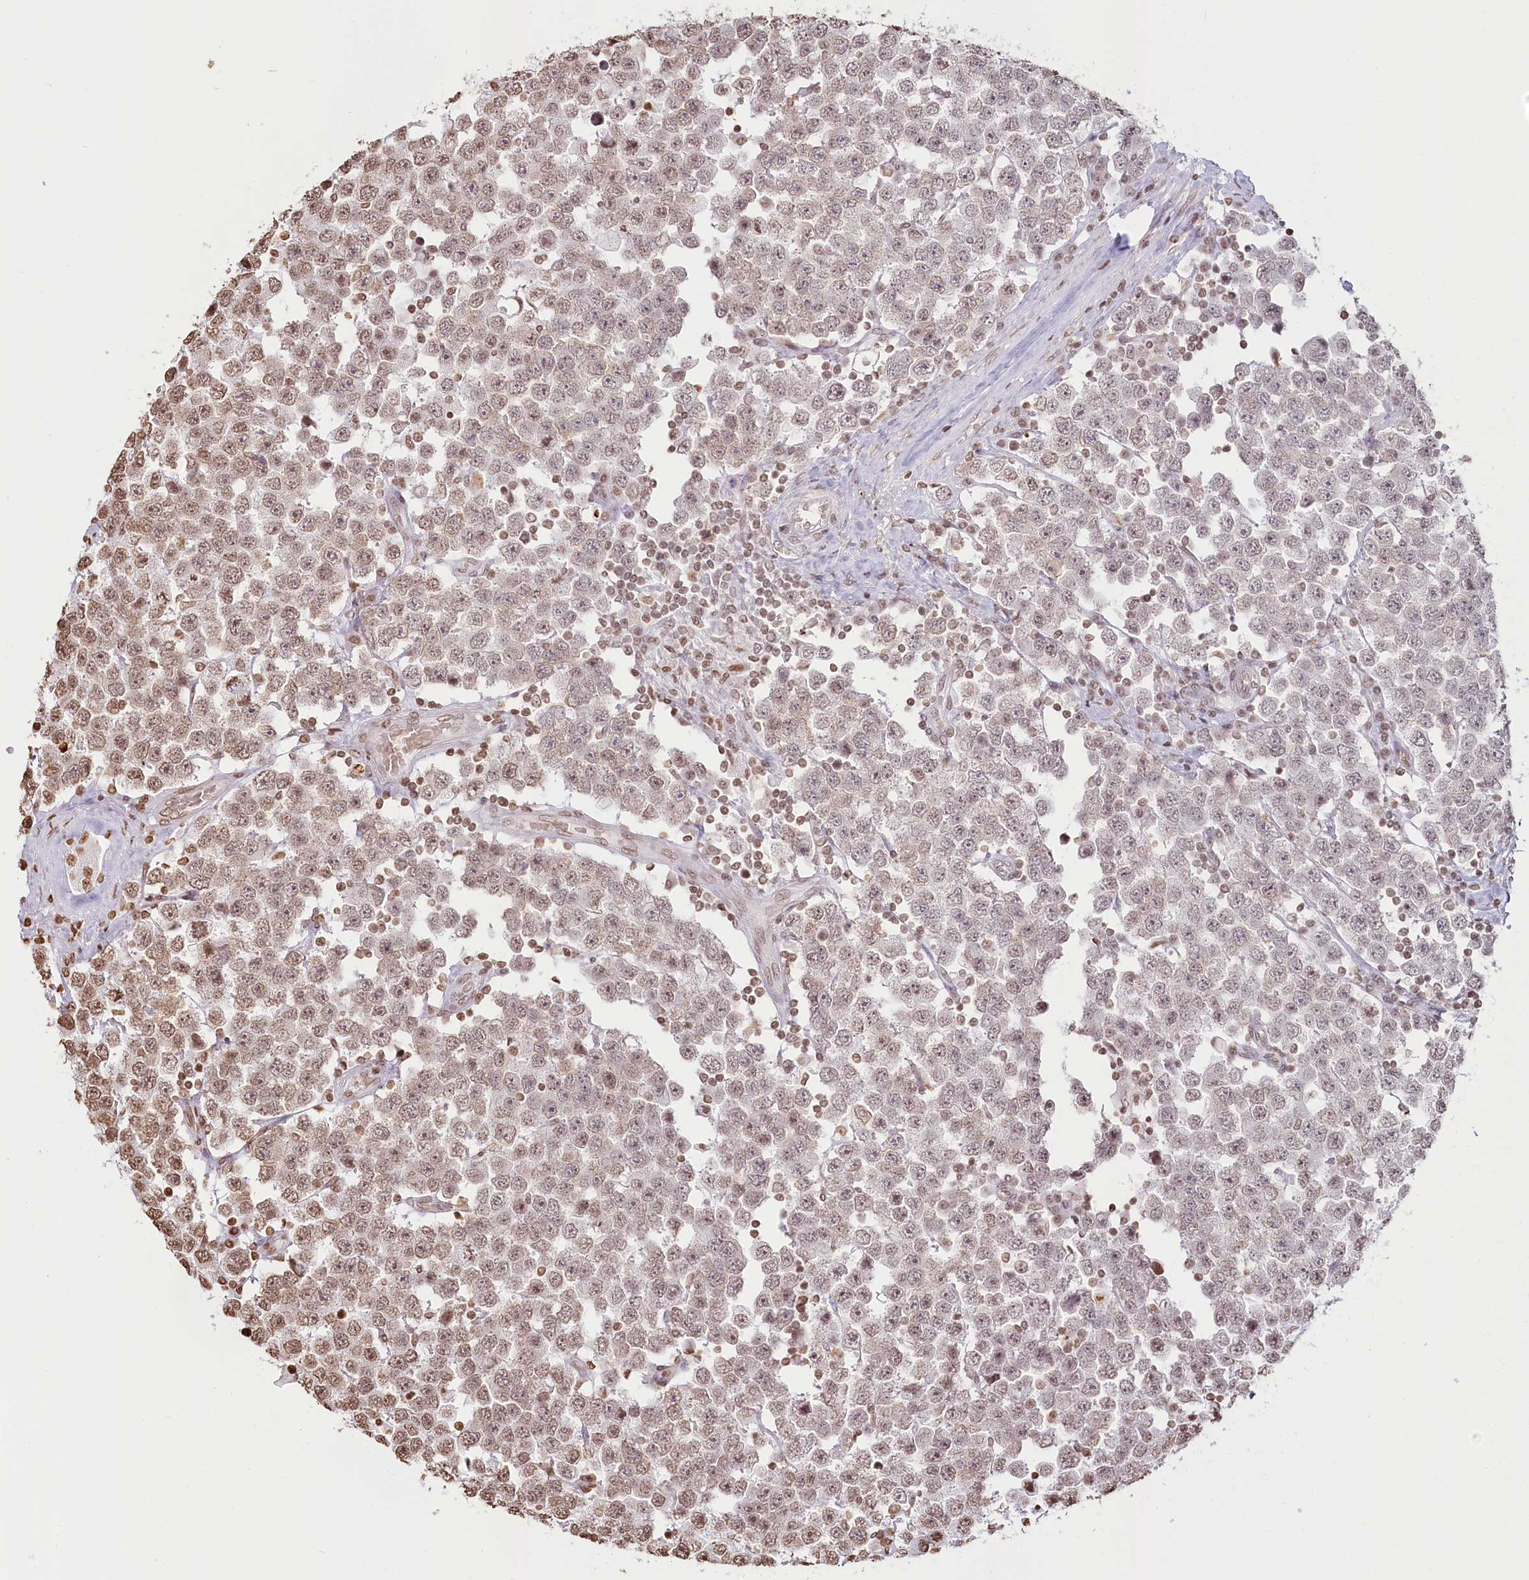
{"staining": {"intensity": "moderate", "quantity": "25%-75%", "location": "nuclear"}, "tissue": "testis cancer", "cell_type": "Tumor cells", "image_type": "cancer", "snomed": [{"axis": "morphology", "description": "Seminoma, NOS"}, {"axis": "topography", "description": "Testis"}], "caption": "Testis cancer (seminoma) stained with IHC exhibits moderate nuclear staining in approximately 25%-75% of tumor cells. The protein is stained brown, and the nuclei are stained in blue (DAB IHC with brightfield microscopy, high magnification).", "gene": "FAM13A", "patient": {"sex": "male", "age": 28}}